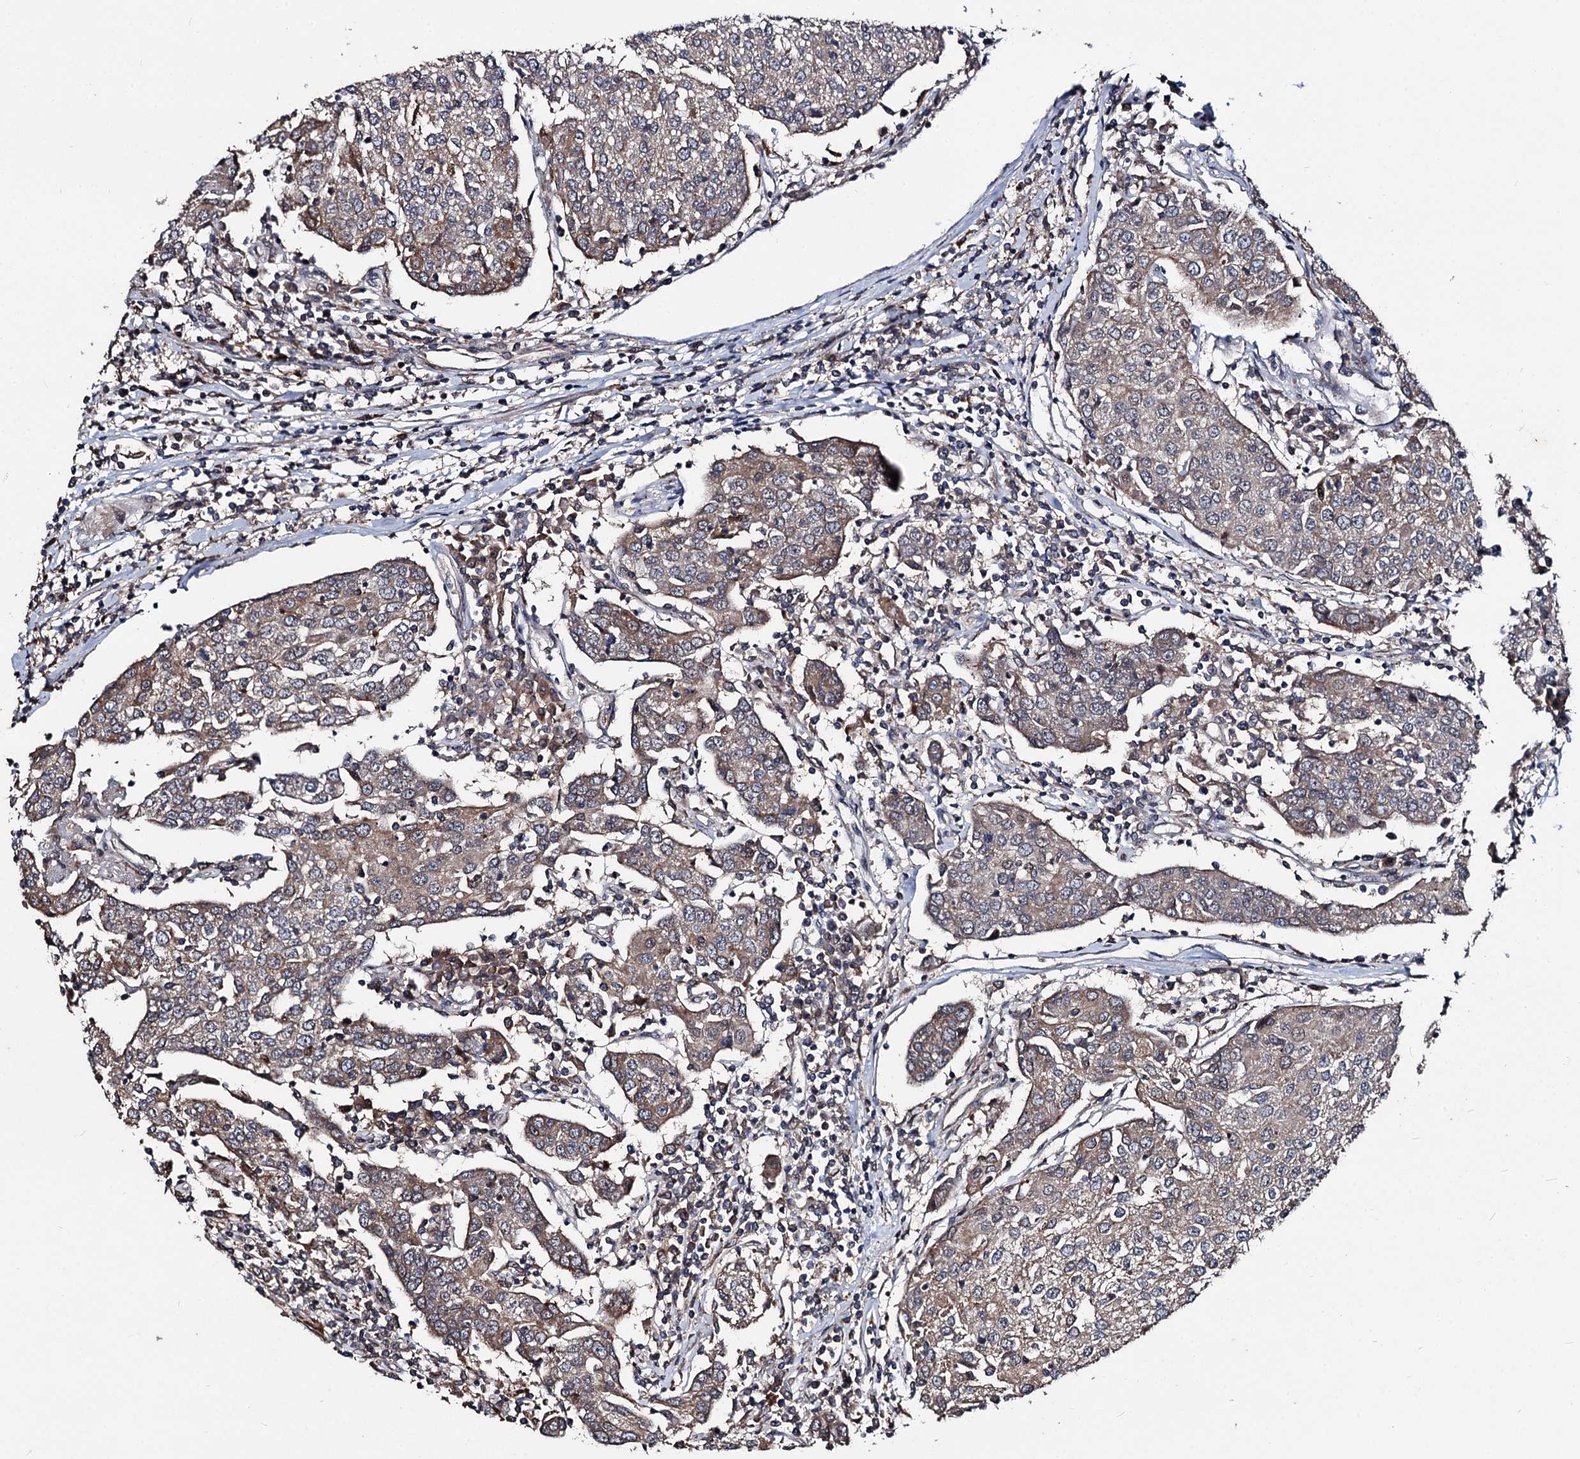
{"staining": {"intensity": "moderate", "quantity": ">75%", "location": "cytoplasmic/membranous"}, "tissue": "urothelial cancer", "cell_type": "Tumor cells", "image_type": "cancer", "snomed": [{"axis": "morphology", "description": "Urothelial carcinoma, High grade"}, {"axis": "topography", "description": "Urinary bladder"}], "caption": "Human urothelial cancer stained for a protein (brown) reveals moderate cytoplasmic/membranous positive positivity in approximately >75% of tumor cells.", "gene": "BCL2L2", "patient": {"sex": "female", "age": 85}}